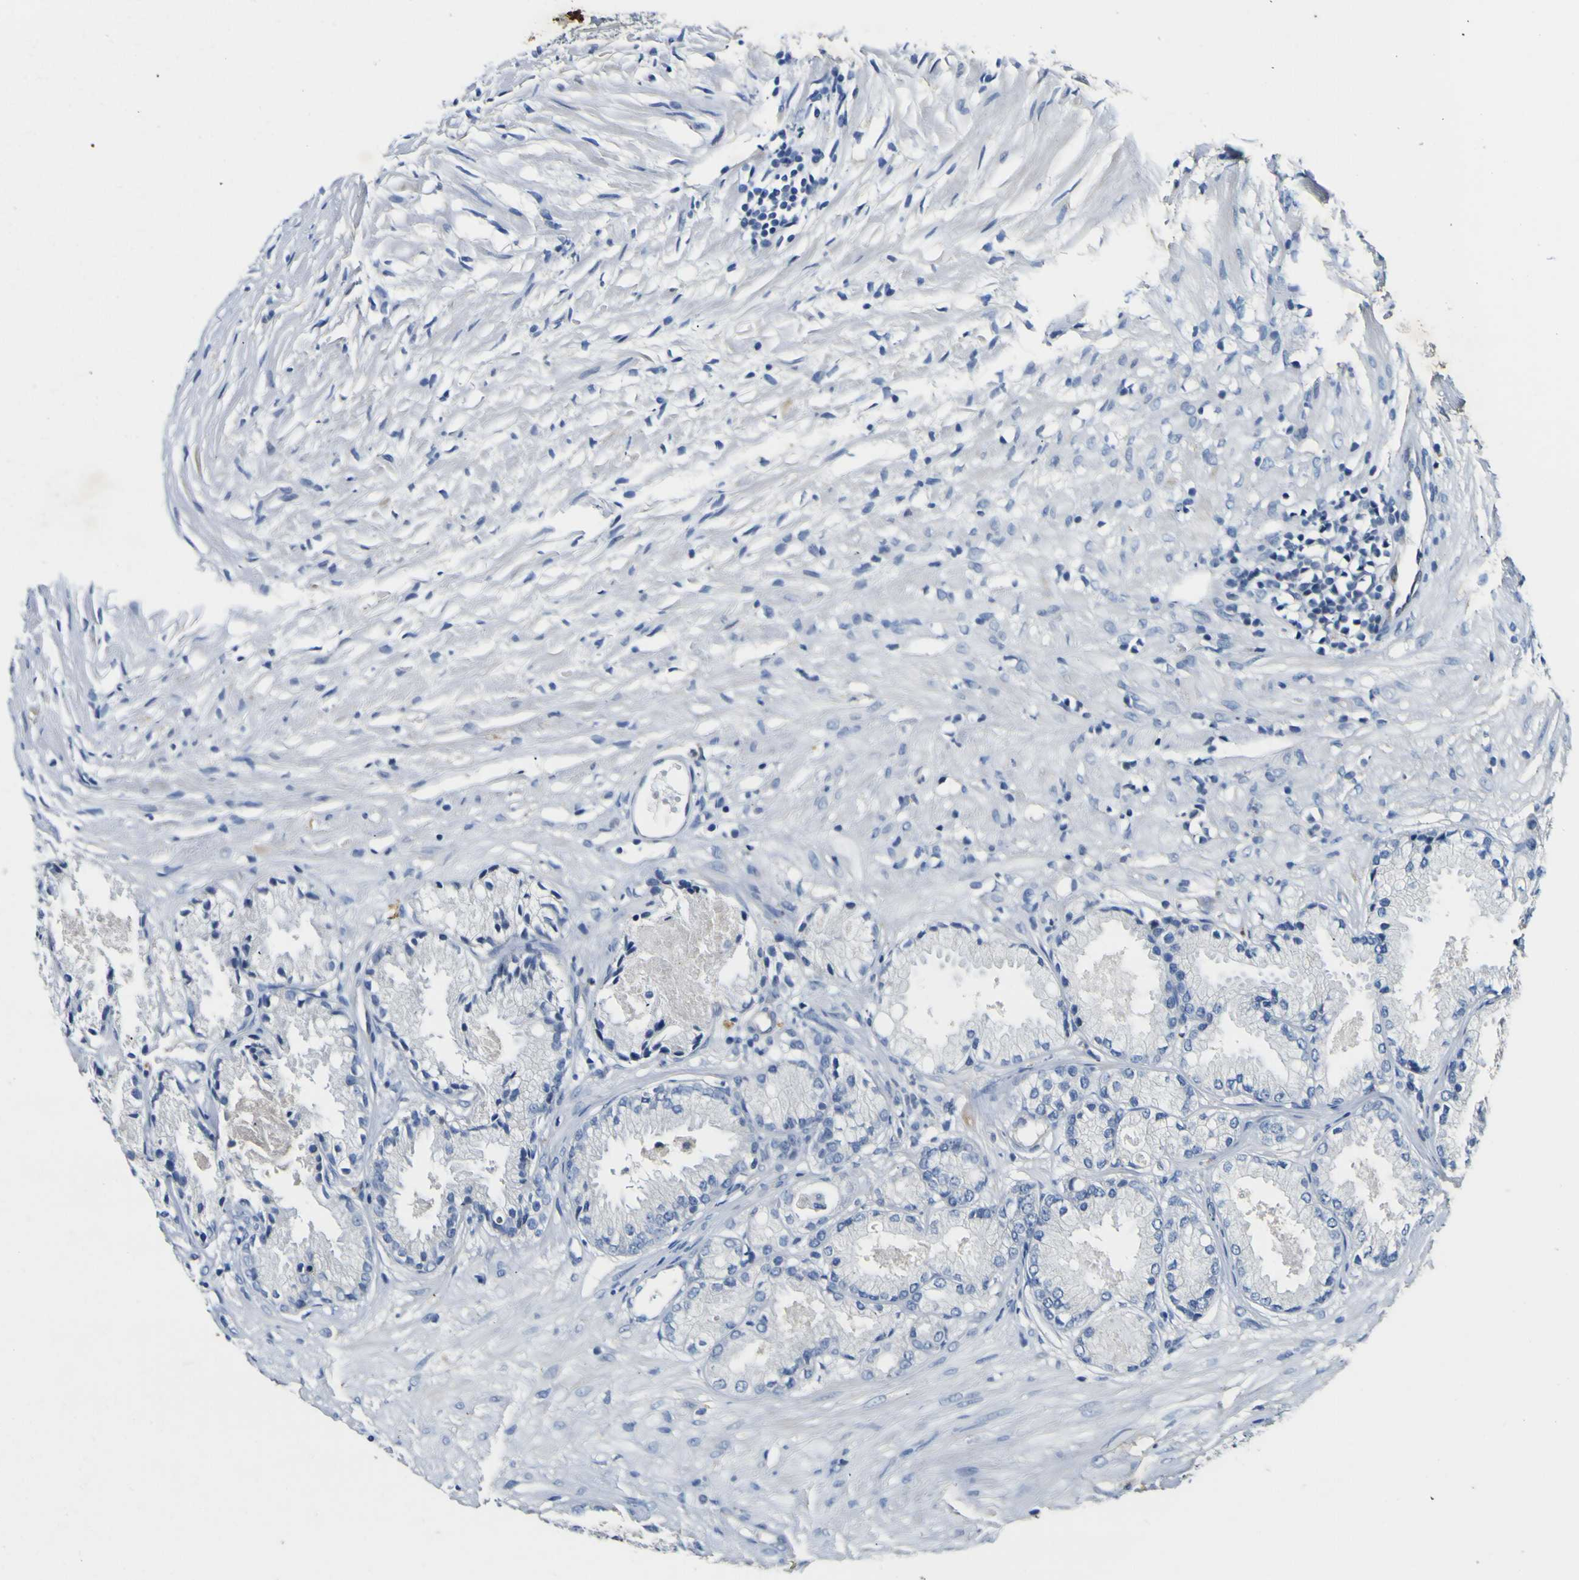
{"staining": {"intensity": "negative", "quantity": "none", "location": "none"}, "tissue": "prostate cancer", "cell_type": "Tumor cells", "image_type": "cancer", "snomed": [{"axis": "morphology", "description": "Adenocarcinoma, Low grade"}, {"axis": "topography", "description": "Prostate"}], "caption": "This is an immunohistochemistry (IHC) photomicrograph of human prostate cancer (adenocarcinoma (low-grade)). There is no expression in tumor cells.", "gene": "LDLR", "patient": {"sex": "male", "age": 72}}